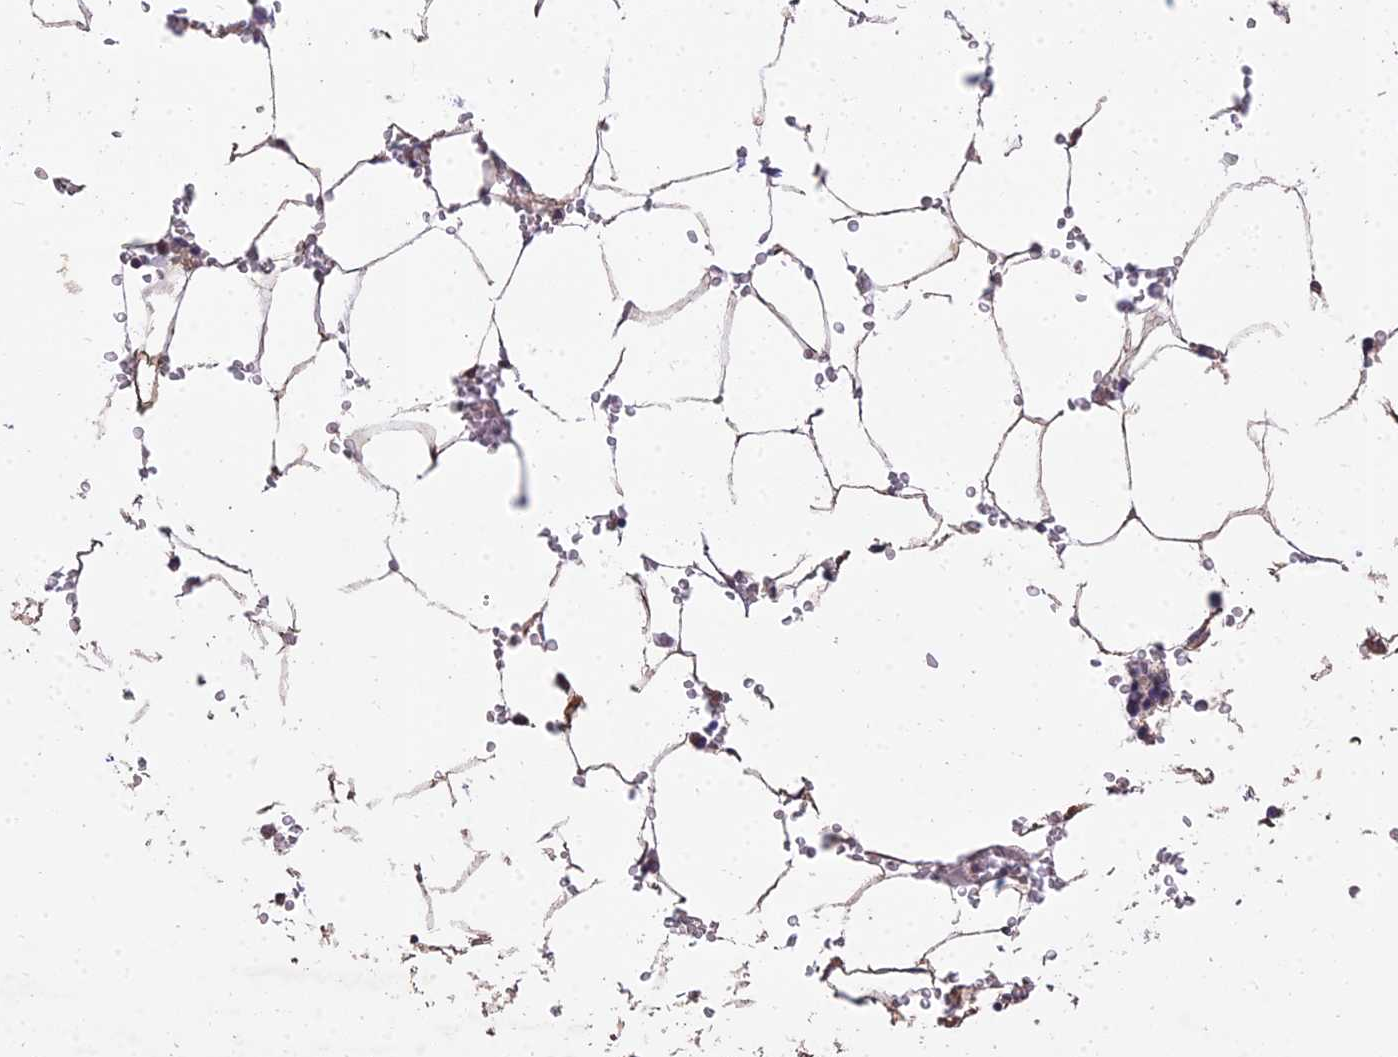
{"staining": {"intensity": "negative", "quantity": "none", "location": "none"}, "tissue": "bone marrow", "cell_type": "Hematopoietic cells", "image_type": "normal", "snomed": [{"axis": "morphology", "description": "Normal tissue, NOS"}, {"axis": "topography", "description": "Bone marrow"}], "caption": "Immunohistochemistry (IHC) of unremarkable human bone marrow exhibits no positivity in hematopoietic cells.", "gene": "ARL8A", "patient": {"sex": "male", "age": 70}}